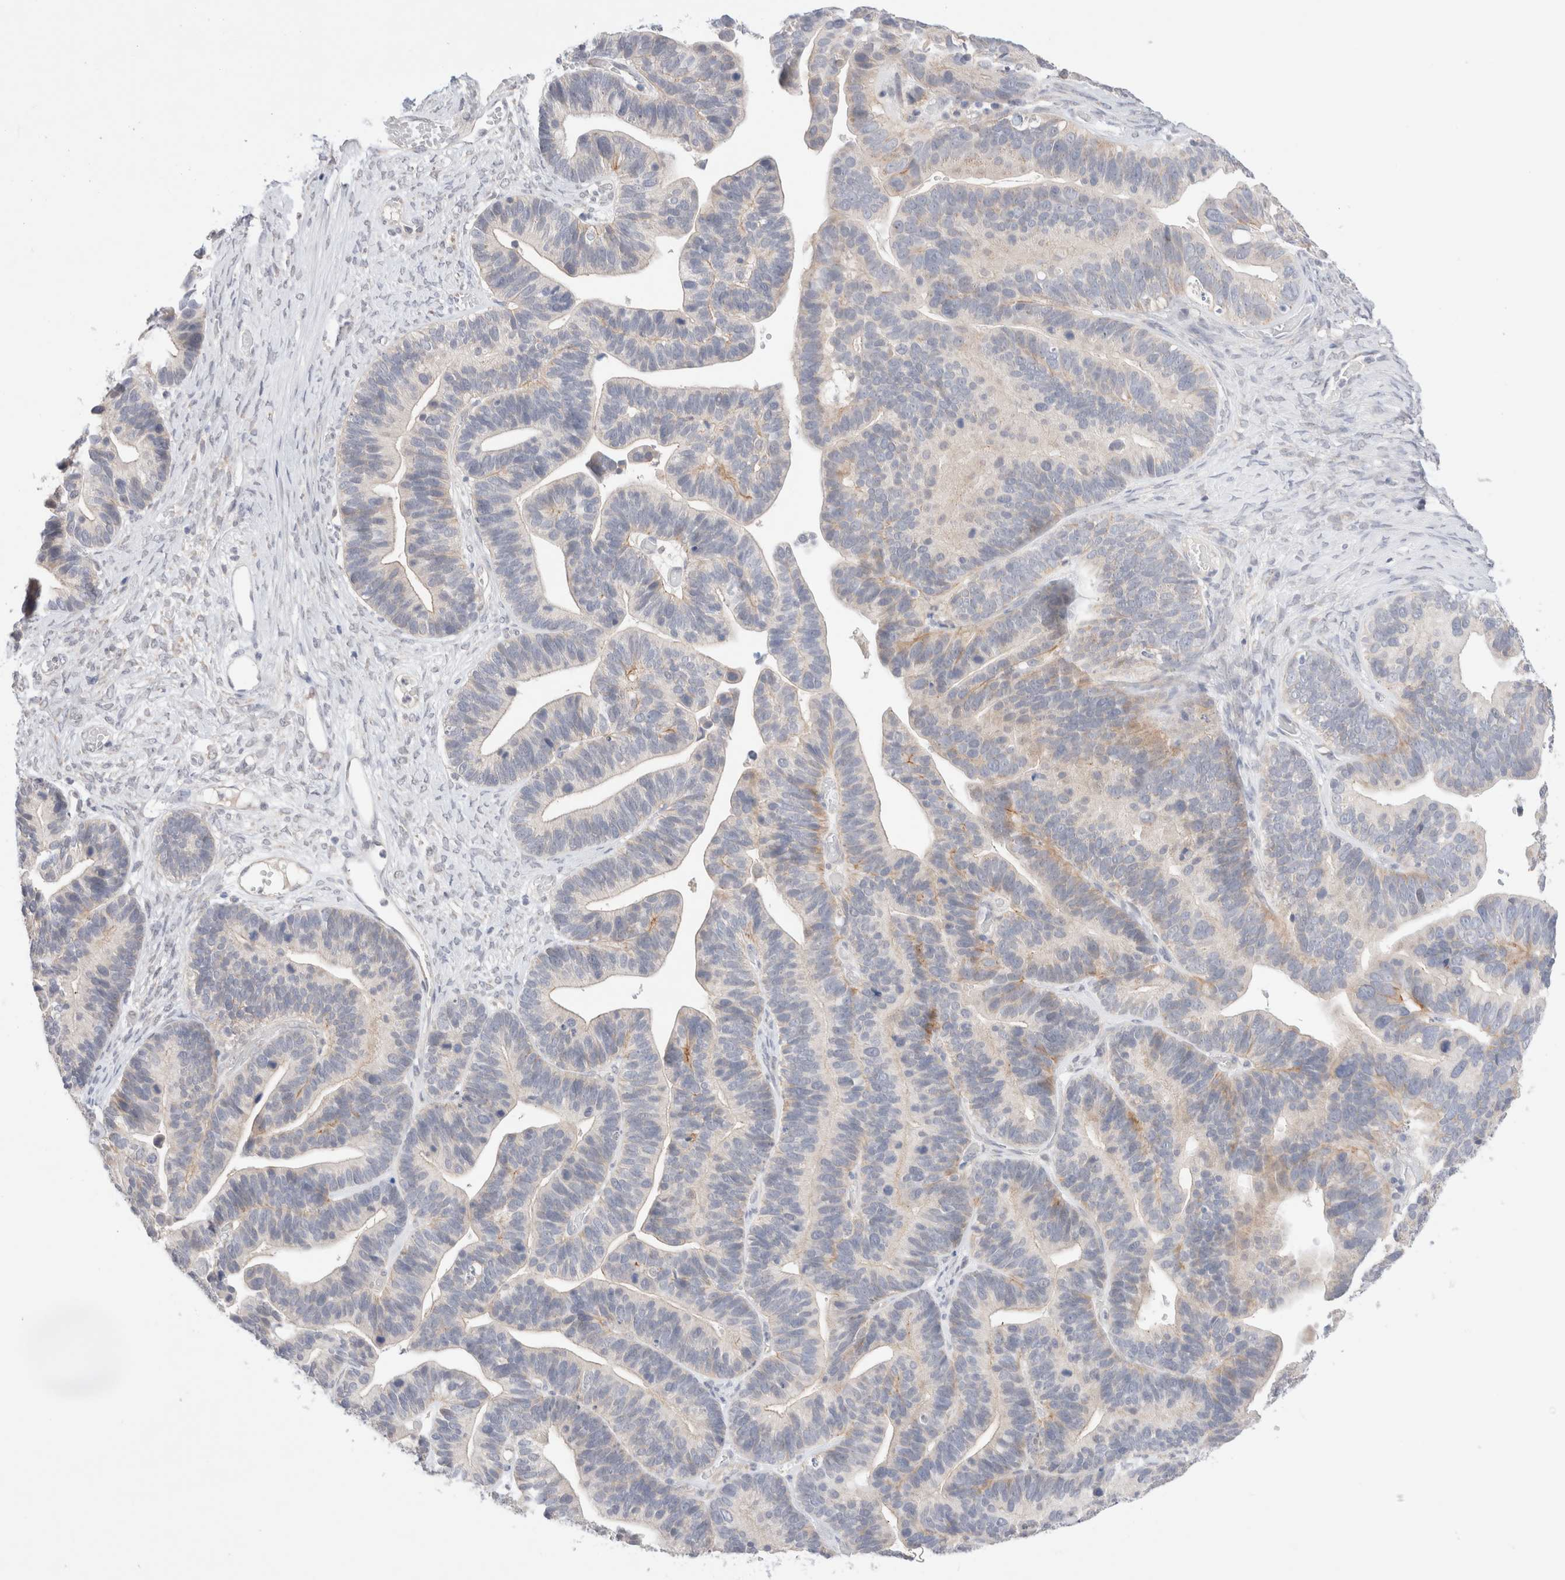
{"staining": {"intensity": "weak", "quantity": "<25%", "location": "cytoplasmic/membranous"}, "tissue": "ovarian cancer", "cell_type": "Tumor cells", "image_type": "cancer", "snomed": [{"axis": "morphology", "description": "Cystadenocarcinoma, serous, NOS"}, {"axis": "topography", "description": "Ovary"}], "caption": "Immunohistochemical staining of human ovarian cancer (serous cystadenocarcinoma) exhibits no significant staining in tumor cells.", "gene": "SPATA20", "patient": {"sex": "female", "age": 56}}